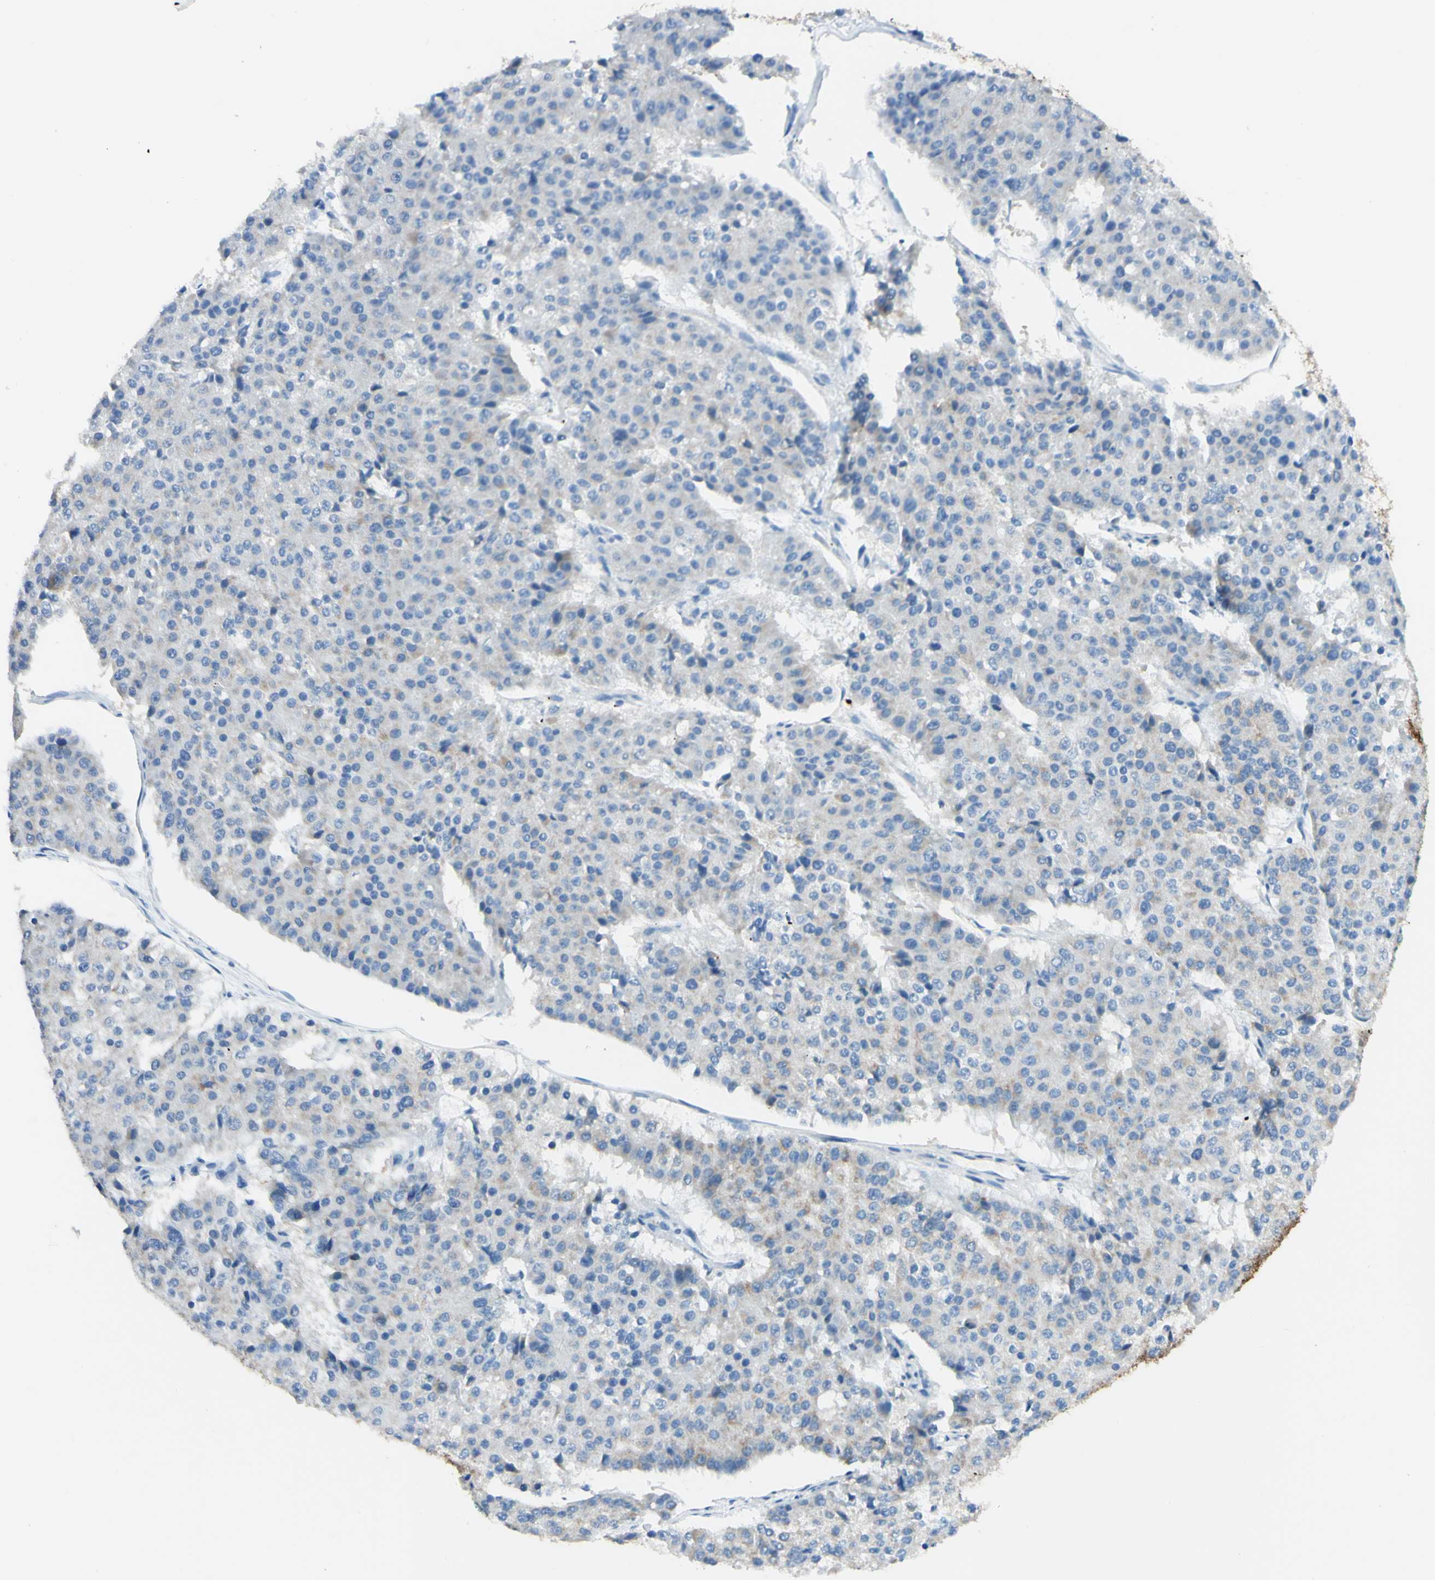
{"staining": {"intensity": "weak", "quantity": "25%-75%", "location": "cytoplasmic/membranous"}, "tissue": "pancreatic cancer", "cell_type": "Tumor cells", "image_type": "cancer", "snomed": [{"axis": "morphology", "description": "Adenocarcinoma, NOS"}, {"axis": "topography", "description": "Pancreas"}], "caption": "This histopathology image demonstrates immunohistochemistry (IHC) staining of pancreatic cancer, with low weak cytoplasmic/membranous expression in about 25%-75% of tumor cells.", "gene": "ARMC10", "patient": {"sex": "male", "age": 50}}